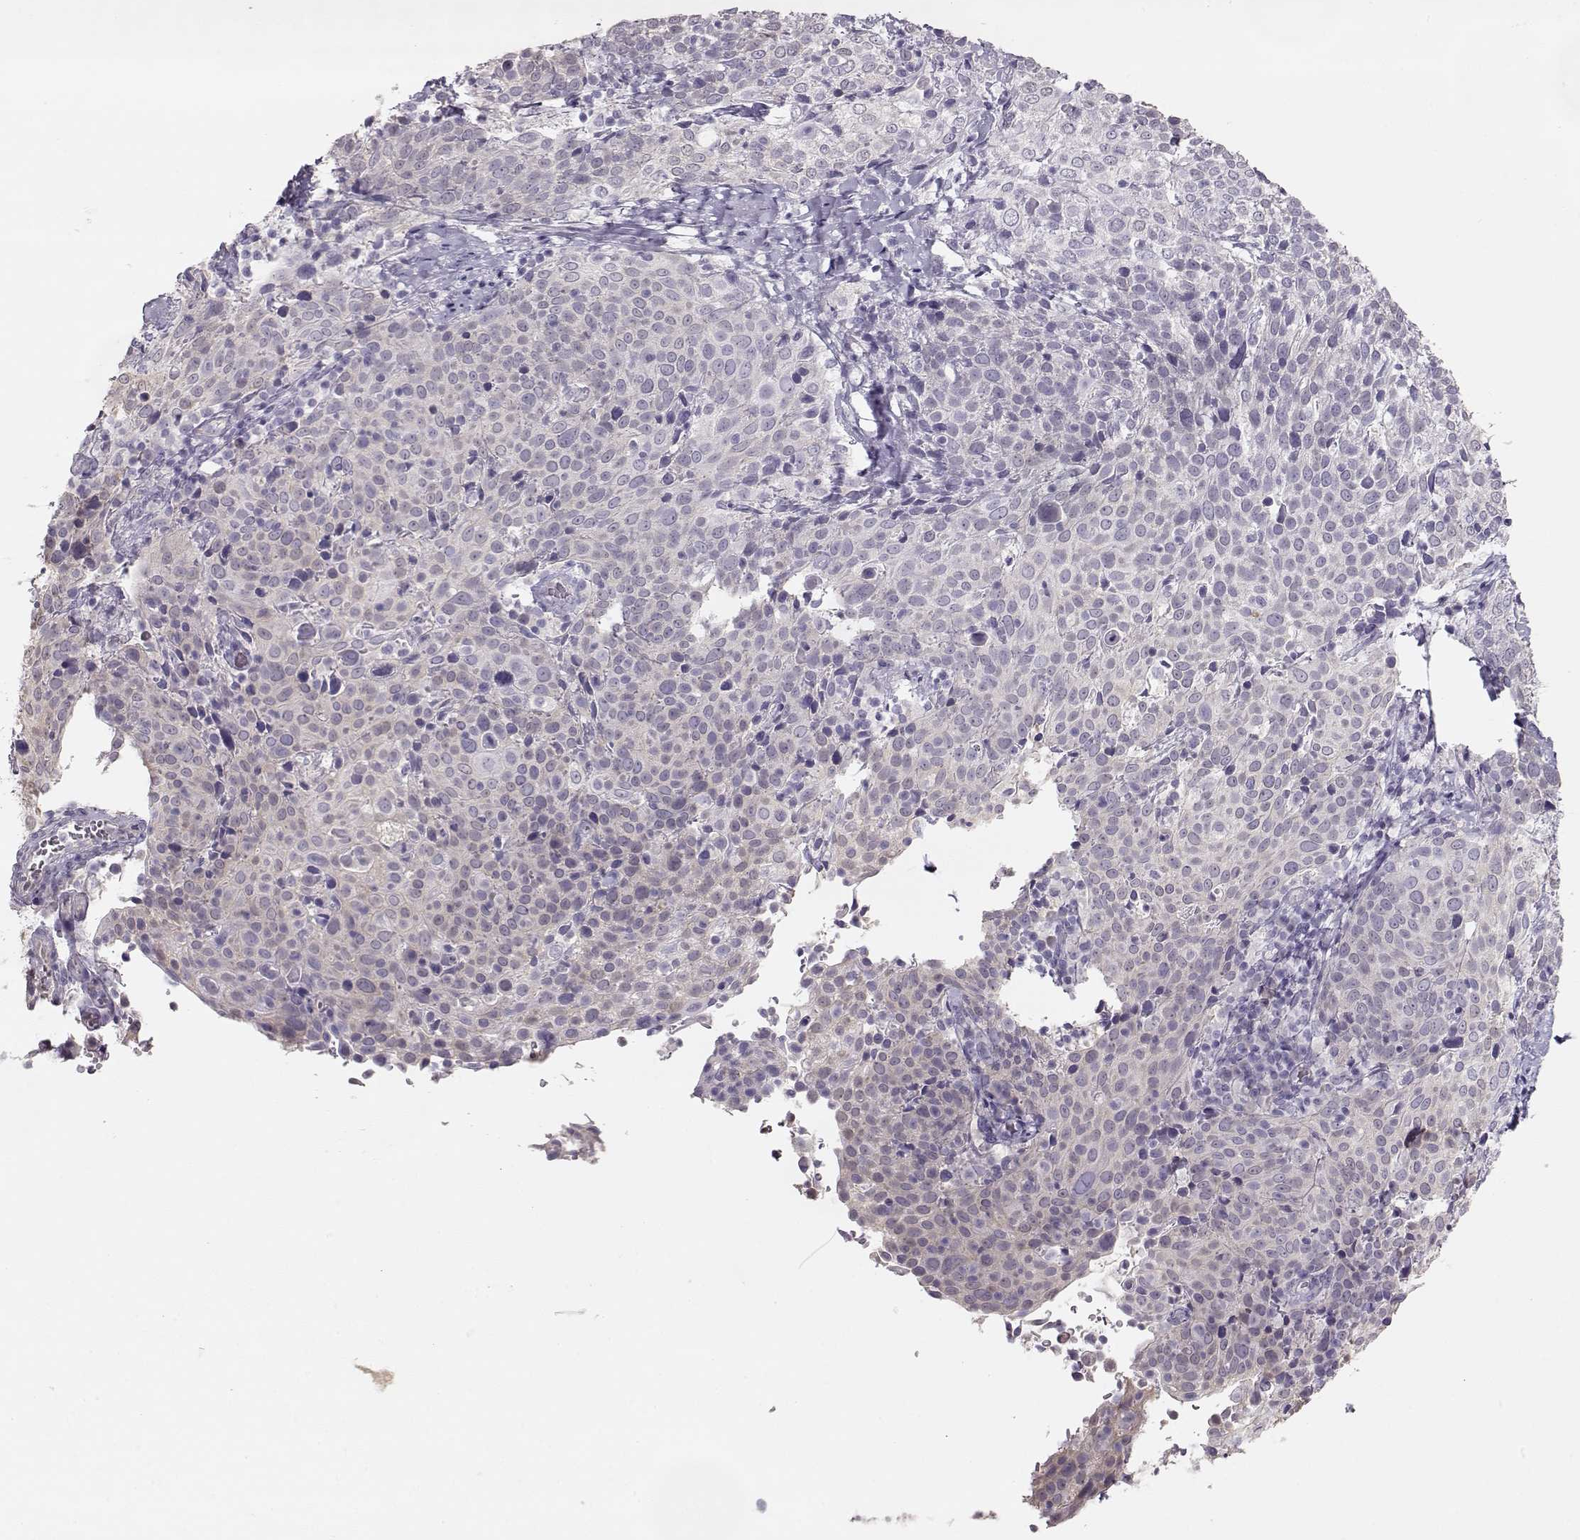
{"staining": {"intensity": "negative", "quantity": "none", "location": "none"}, "tissue": "cervical cancer", "cell_type": "Tumor cells", "image_type": "cancer", "snomed": [{"axis": "morphology", "description": "Squamous cell carcinoma, NOS"}, {"axis": "topography", "description": "Cervix"}], "caption": "This is an immunohistochemistry histopathology image of squamous cell carcinoma (cervical). There is no expression in tumor cells.", "gene": "GLIPR1L2", "patient": {"sex": "female", "age": 61}}